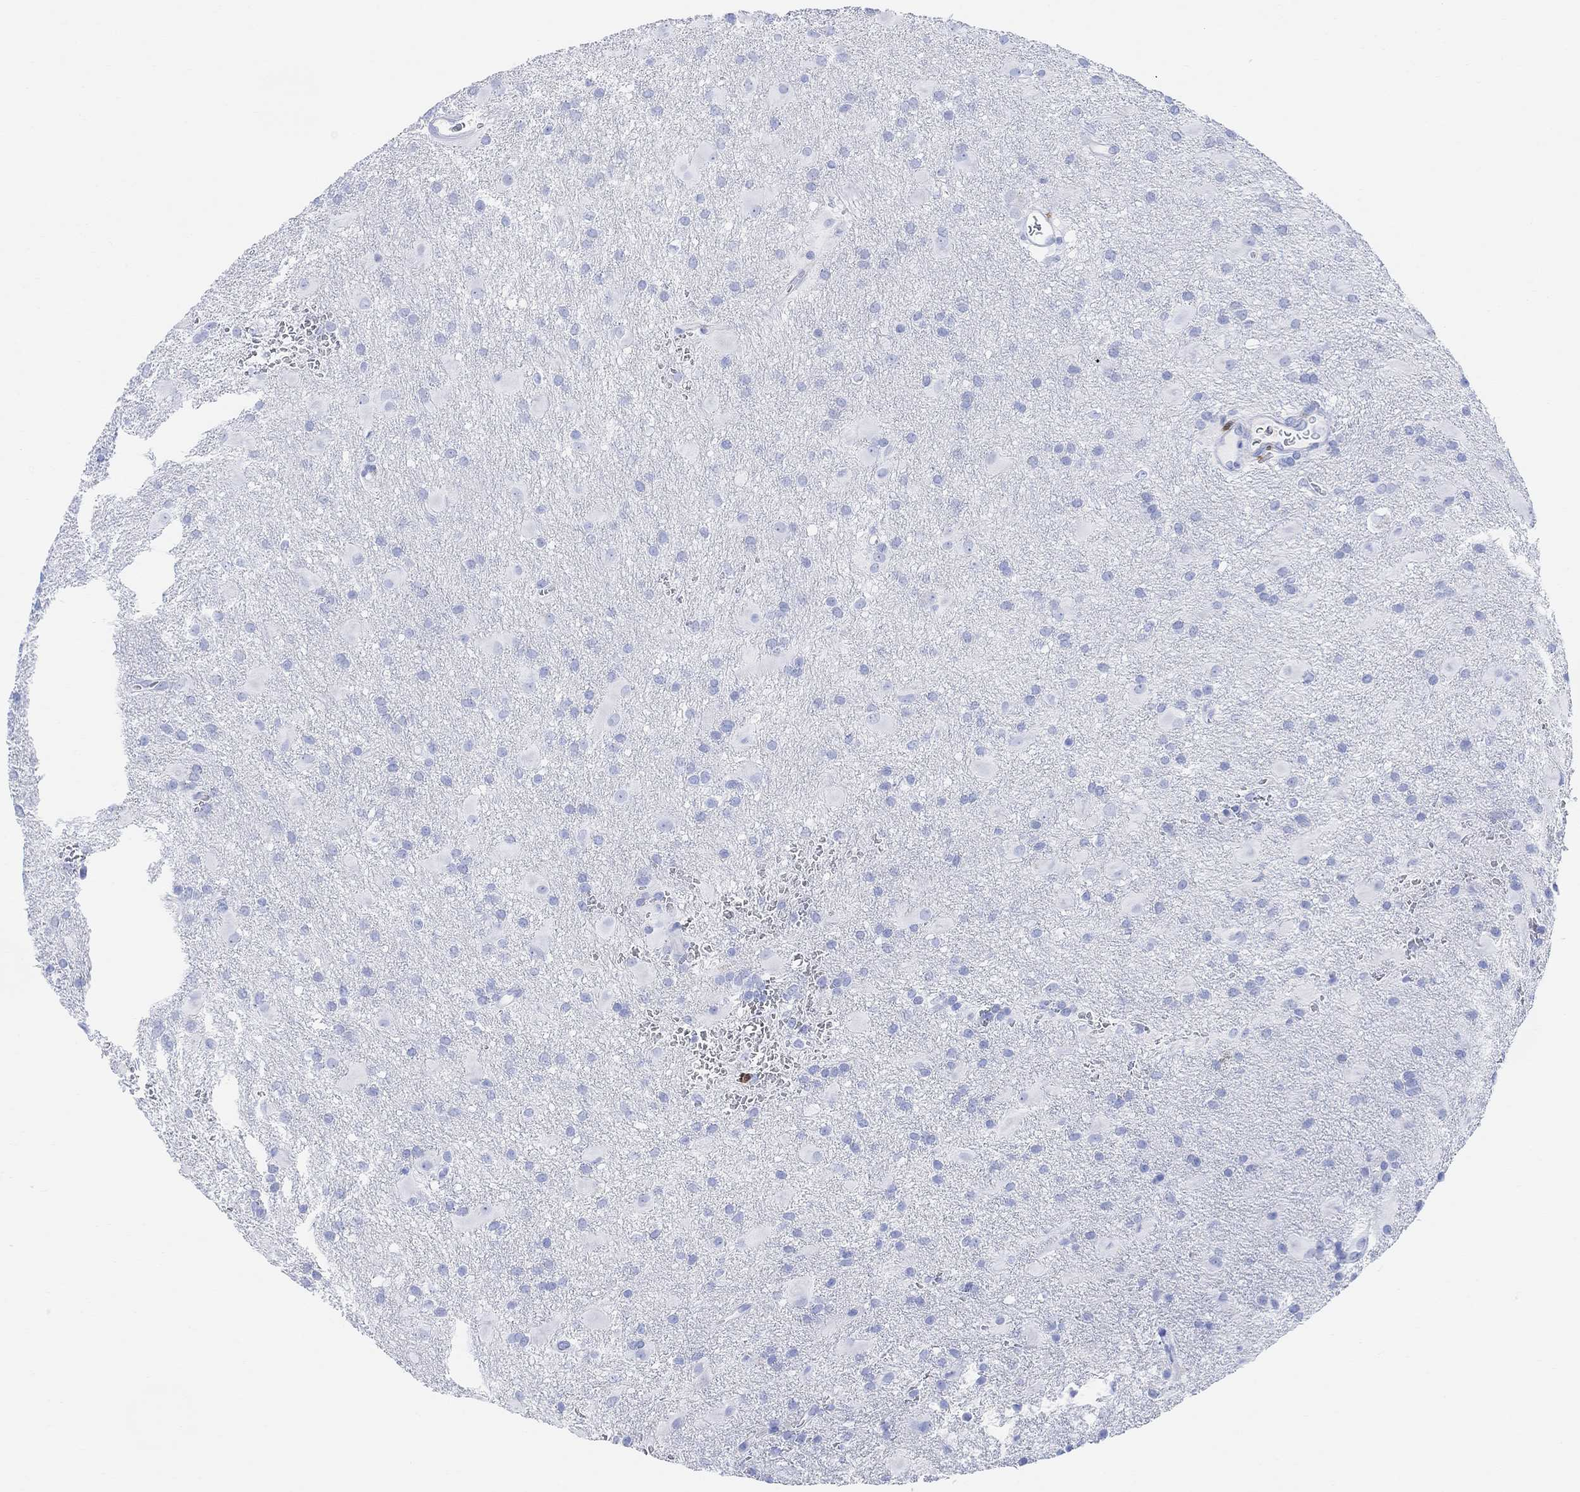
{"staining": {"intensity": "negative", "quantity": "none", "location": "none"}, "tissue": "glioma", "cell_type": "Tumor cells", "image_type": "cancer", "snomed": [{"axis": "morphology", "description": "Glioma, malignant, Low grade"}, {"axis": "topography", "description": "Brain"}], "caption": "A high-resolution histopathology image shows immunohistochemistry staining of glioma, which shows no significant staining in tumor cells.", "gene": "GPR65", "patient": {"sex": "male", "age": 58}}